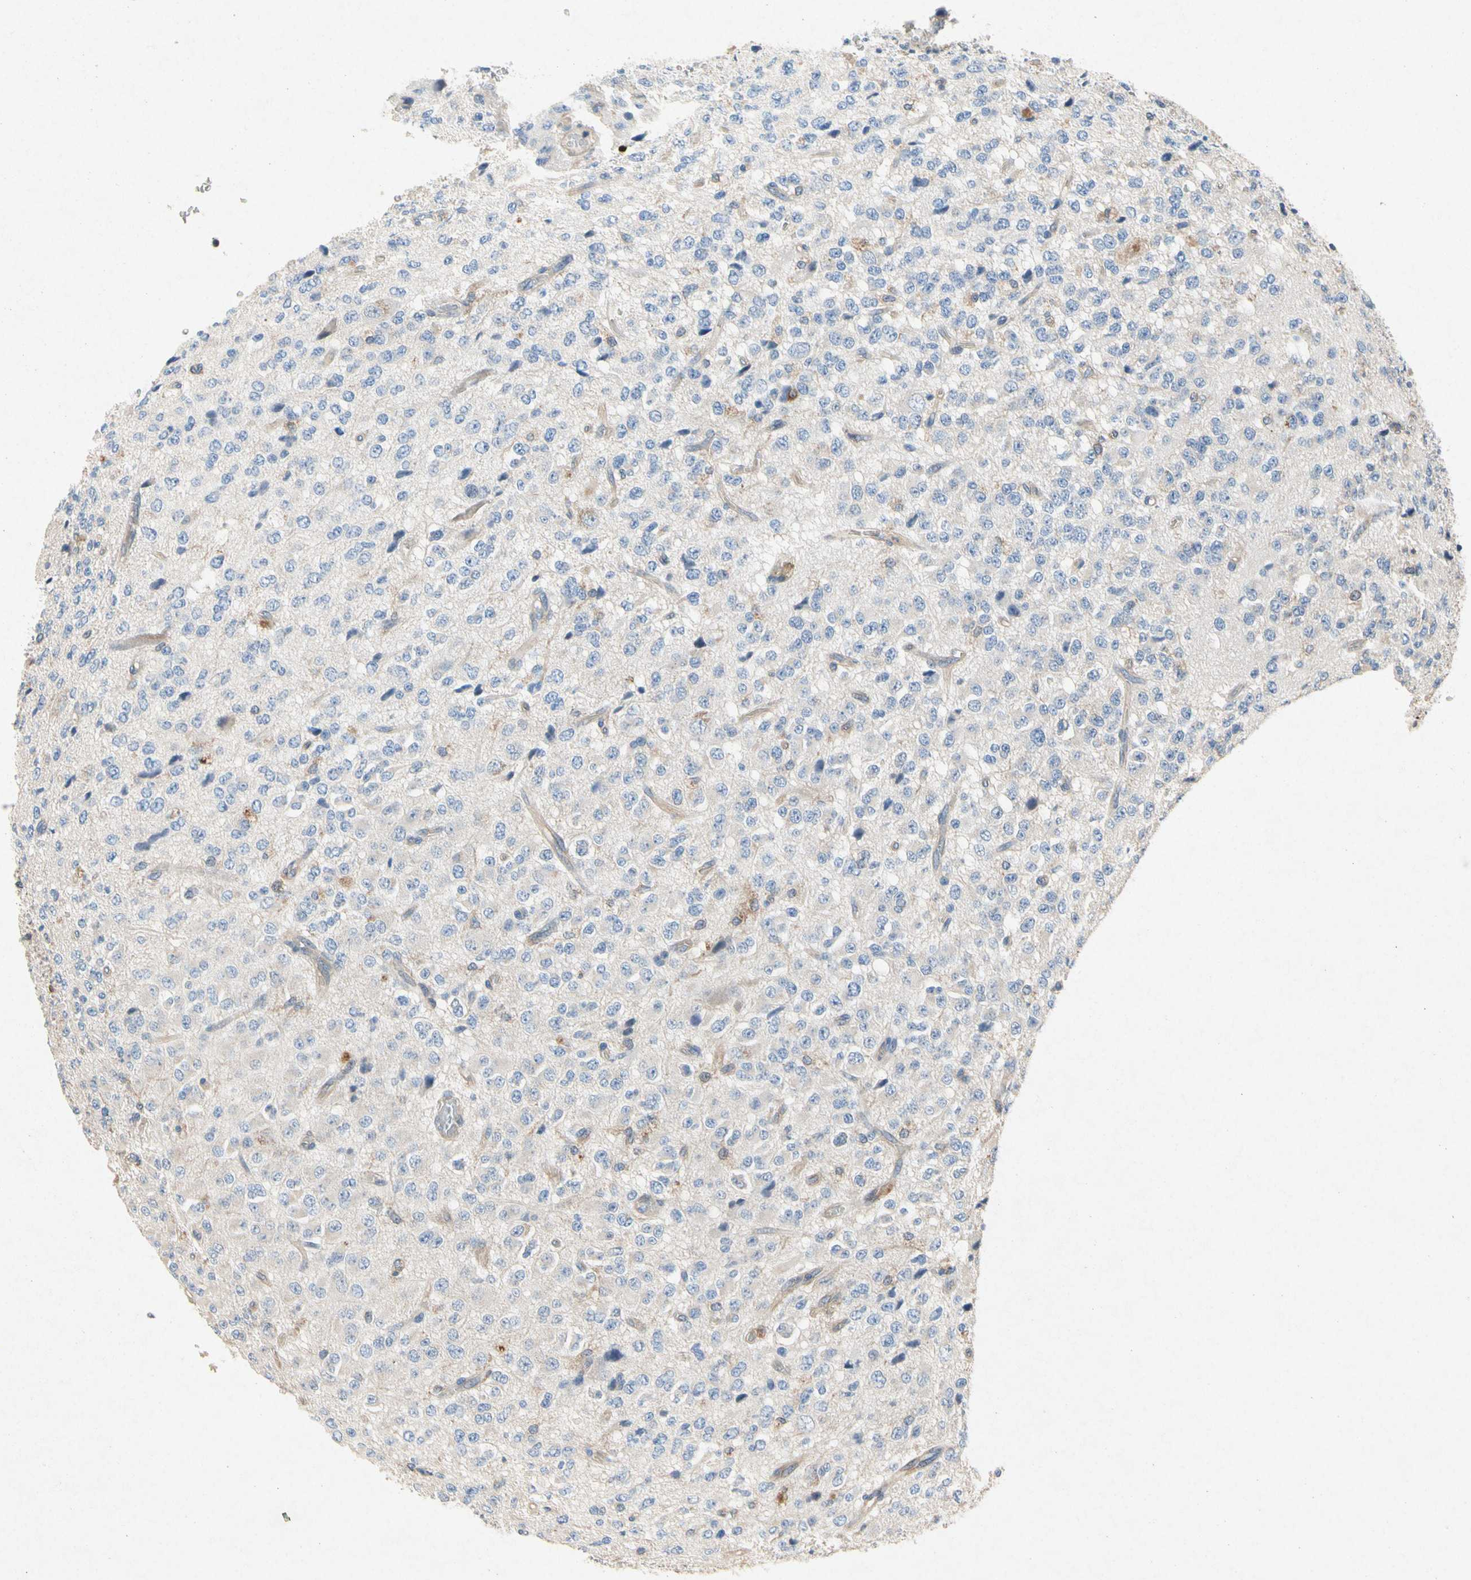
{"staining": {"intensity": "negative", "quantity": "none", "location": "none"}, "tissue": "glioma", "cell_type": "Tumor cells", "image_type": "cancer", "snomed": [{"axis": "morphology", "description": "Glioma, malignant, High grade"}, {"axis": "topography", "description": "pancreas cauda"}], "caption": "Photomicrograph shows no protein positivity in tumor cells of glioma tissue. (DAB (3,3'-diaminobenzidine) immunohistochemistry (IHC) with hematoxylin counter stain).", "gene": "RPS6KA1", "patient": {"sex": "male", "age": 60}}